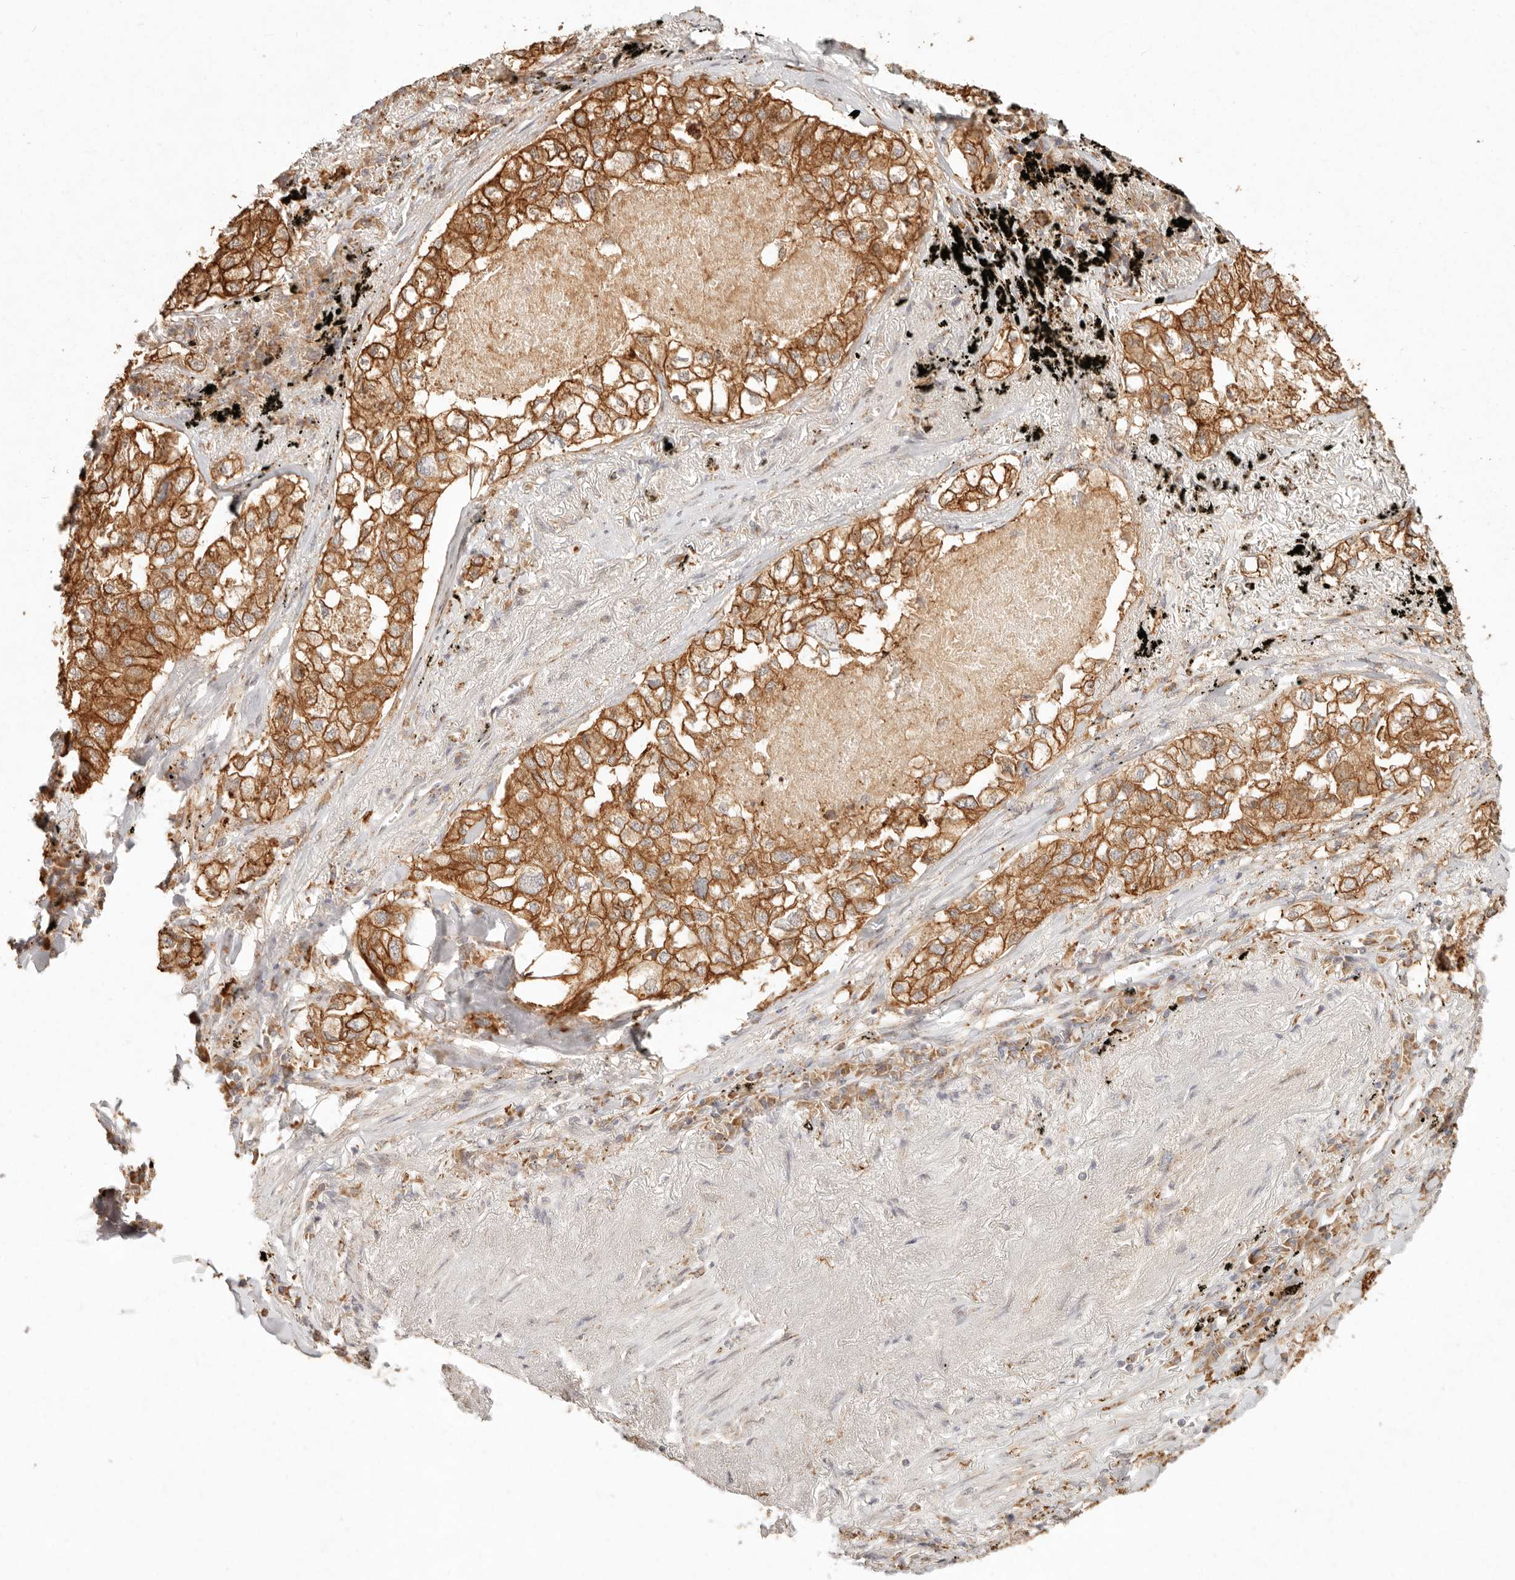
{"staining": {"intensity": "strong", "quantity": ">75%", "location": "cytoplasmic/membranous"}, "tissue": "lung cancer", "cell_type": "Tumor cells", "image_type": "cancer", "snomed": [{"axis": "morphology", "description": "Adenocarcinoma, NOS"}, {"axis": "topography", "description": "Lung"}], "caption": "An immunohistochemistry image of neoplastic tissue is shown. Protein staining in brown shows strong cytoplasmic/membranous positivity in adenocarcinoma (lung) within tumor cells.", "gene": "C1orf127", "patient": {"sex": "male", "age": 65}}